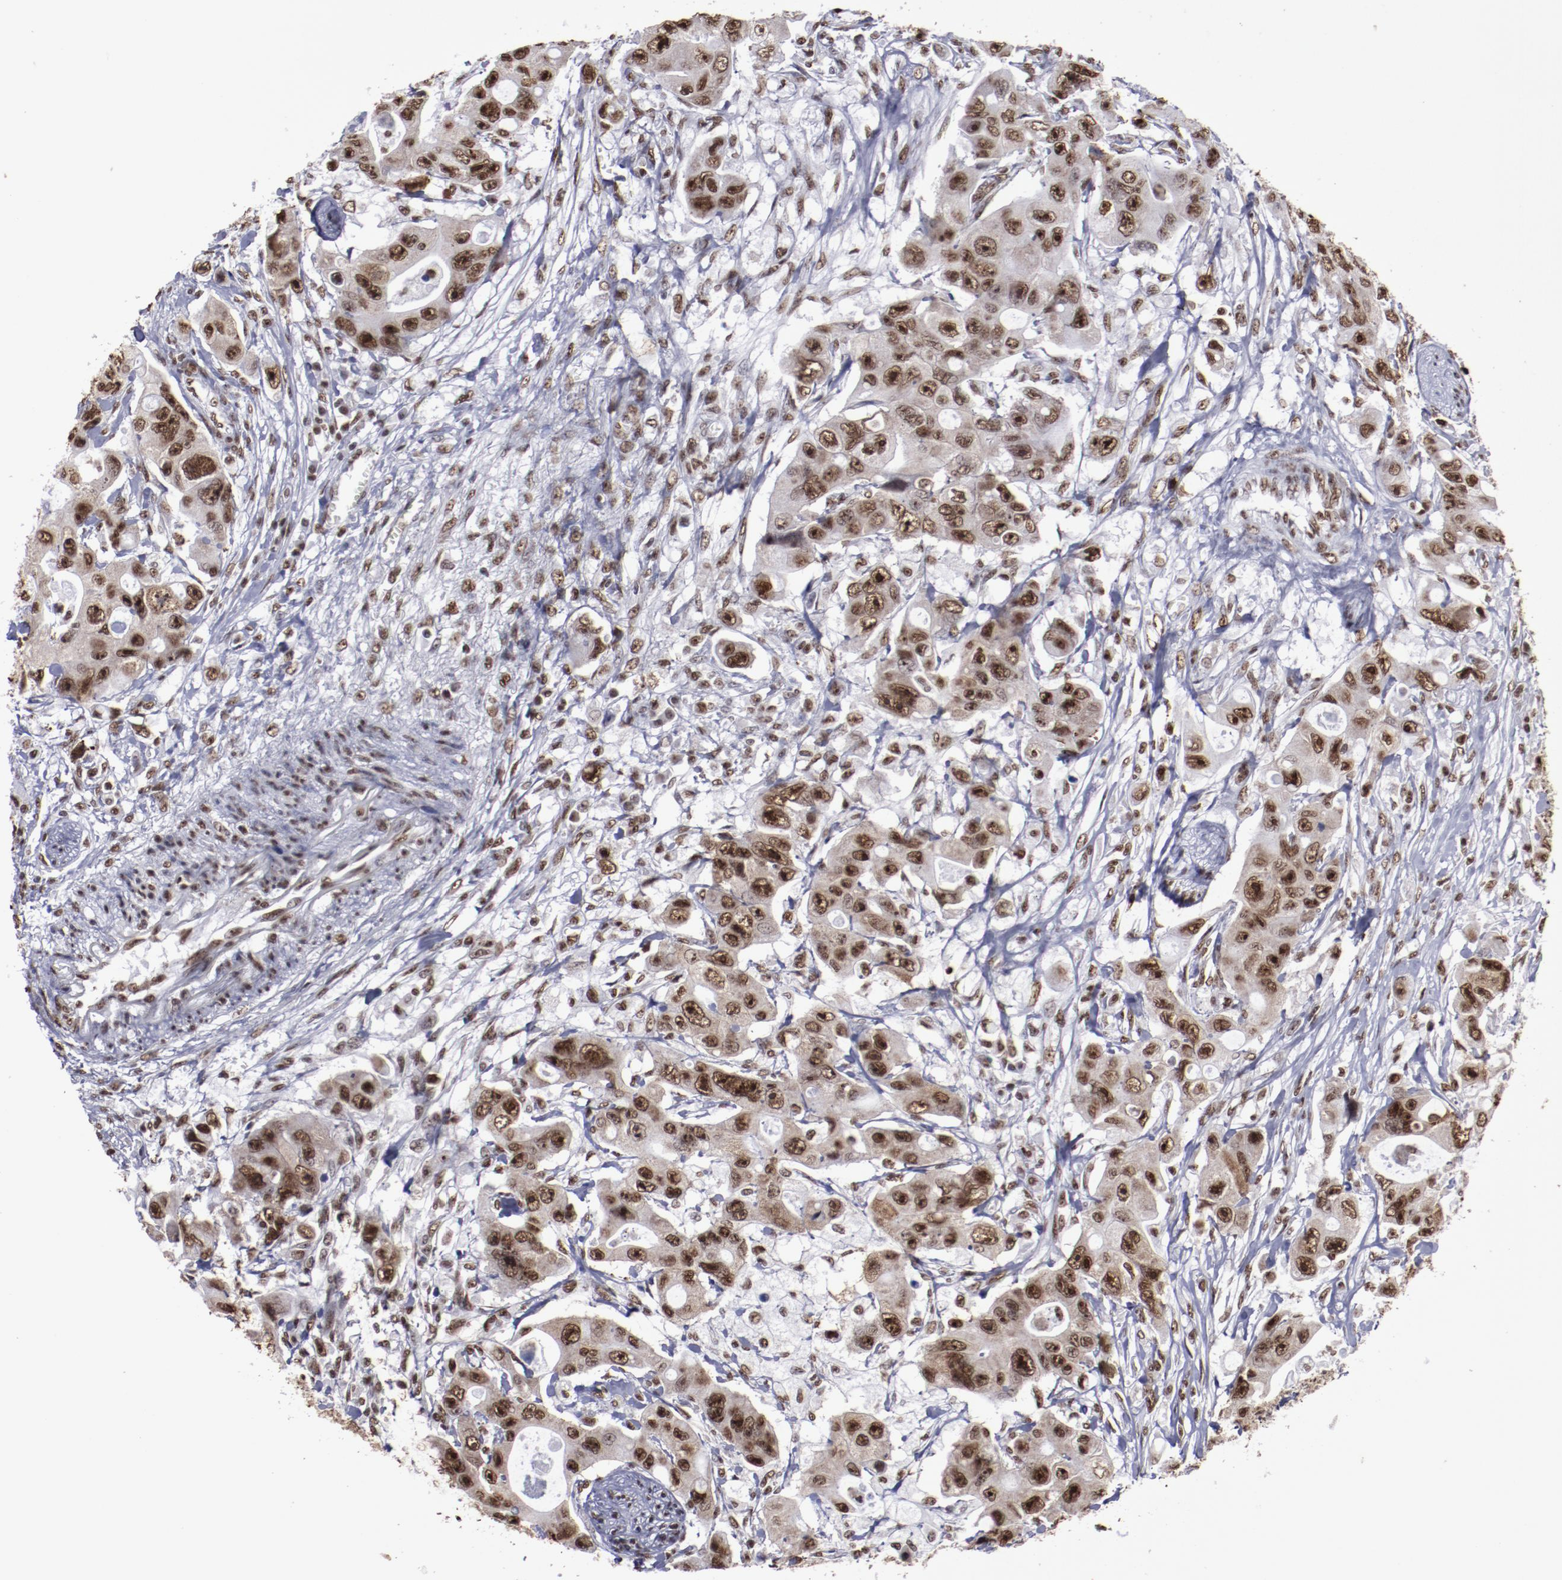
{"staining": {"intensity": "strong", "quantity": ">75%", "location": "nuclear"}, "tissue": "colorectal cancer", "cell_type": "Tumor cells", "image_type": "cancer", "snomed": [{"axis": "morphology", "description": "Adenocarcinoma, NOS"}, {"axis": "topography", "description": "Colon"}], "caption": "Human colorectal cancer stained with a brown dye demonstrates strong nuclear positive staining in about >75% of tumor cells.", "gene": "HNRNPA2B1", "patient": {"sex": "female", "age": 46}}